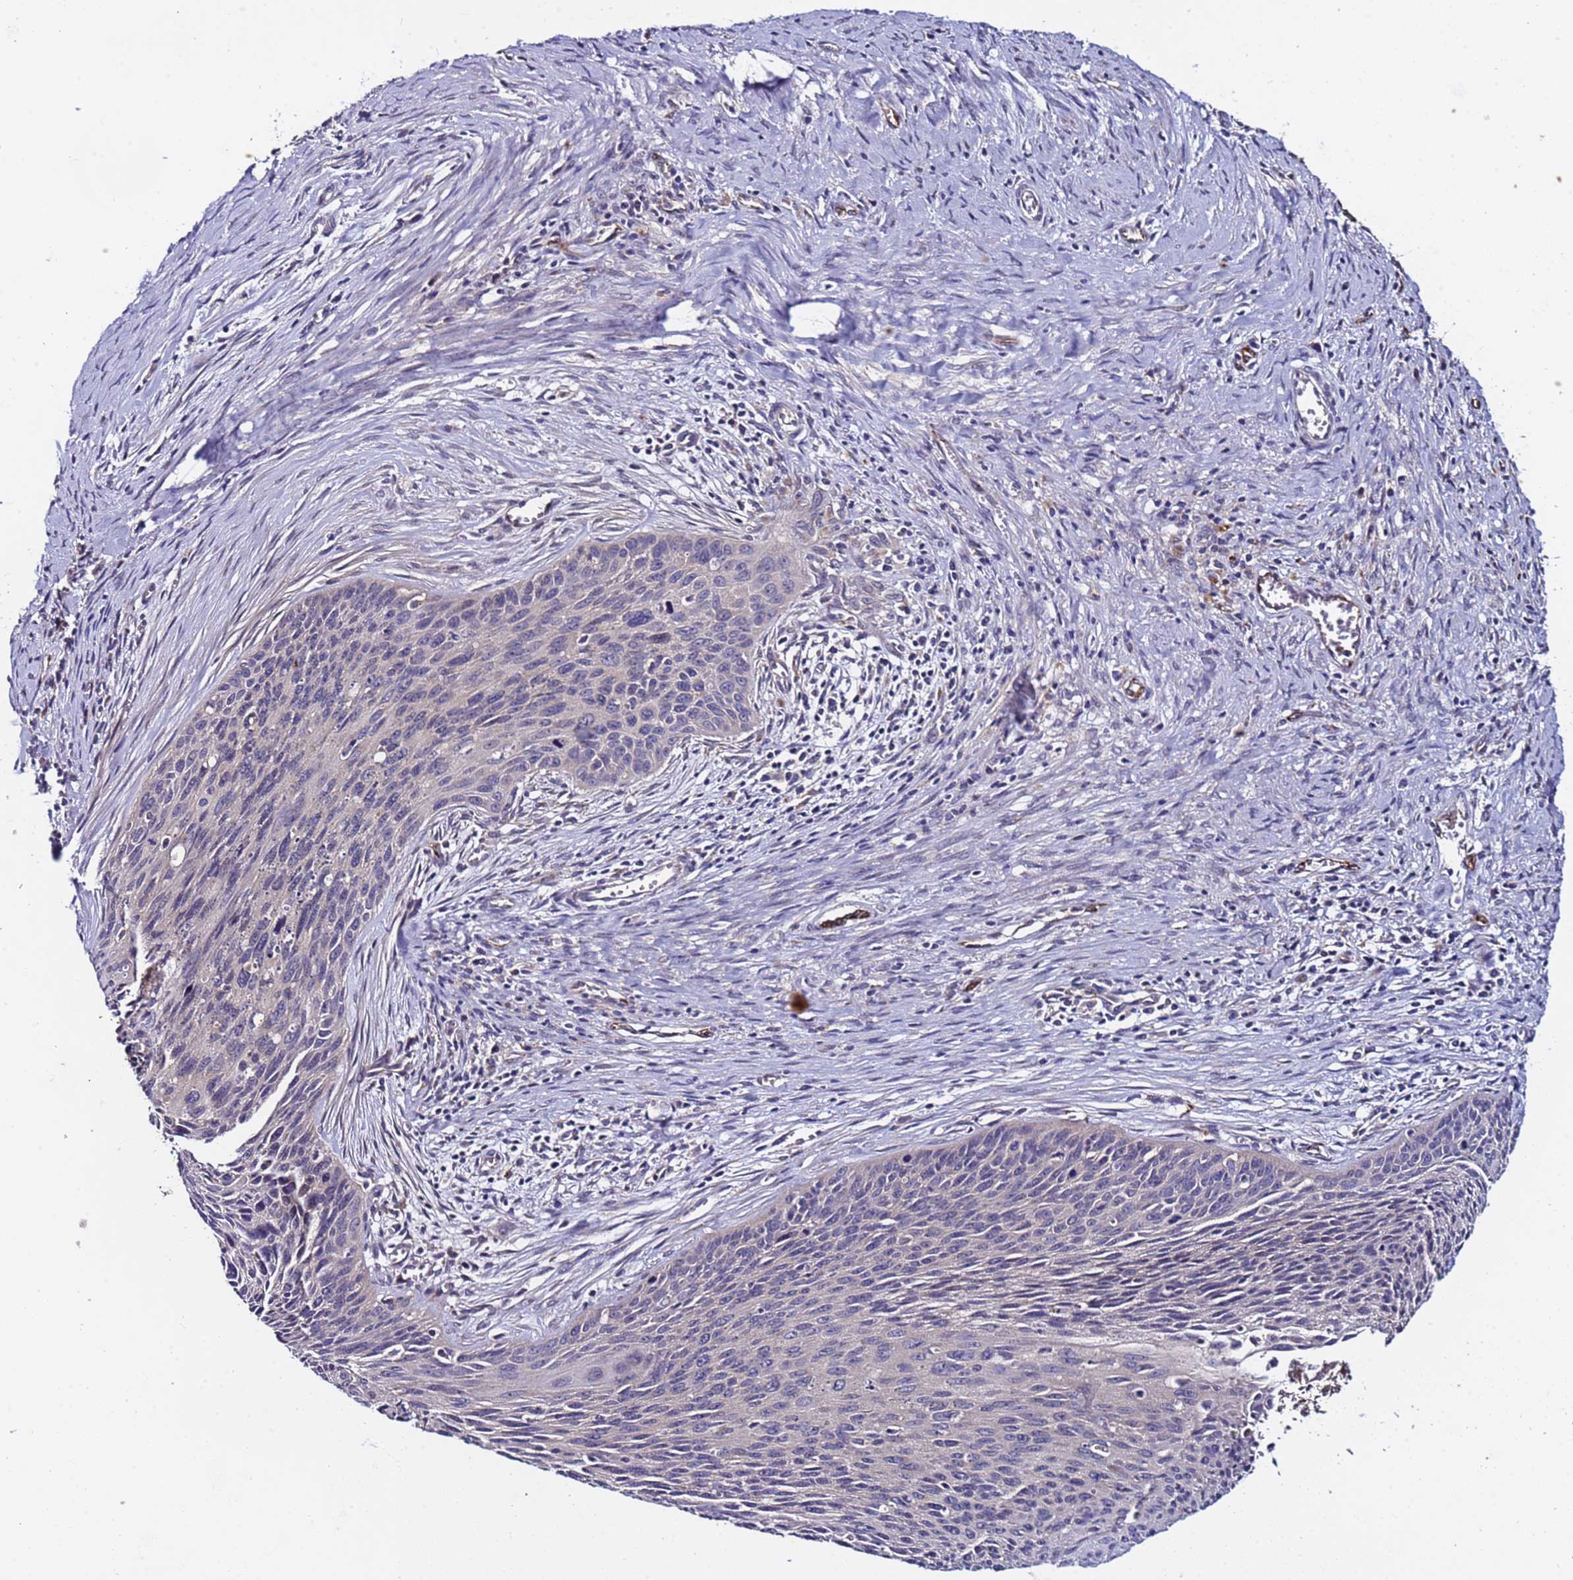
{"staining": {"intensity": "negative", "quantity": "none", "location": "none"}, "tissue": "cervical cancer", "cell_type": "Tumor cells", "image_type": "cancer", "snomed": [{"axis": "morphology", "description": "Squamous cell carcinoma, NOS"}, {"axis": "topography", "description": "Cervix"}], "caption": "Immunohistochemical staining of human squamous cell carcinoma (cervical) displays no significant expression in tumor cells.", "gene": "ZNF248", "patient": {"sex": "female", "age": 55}}